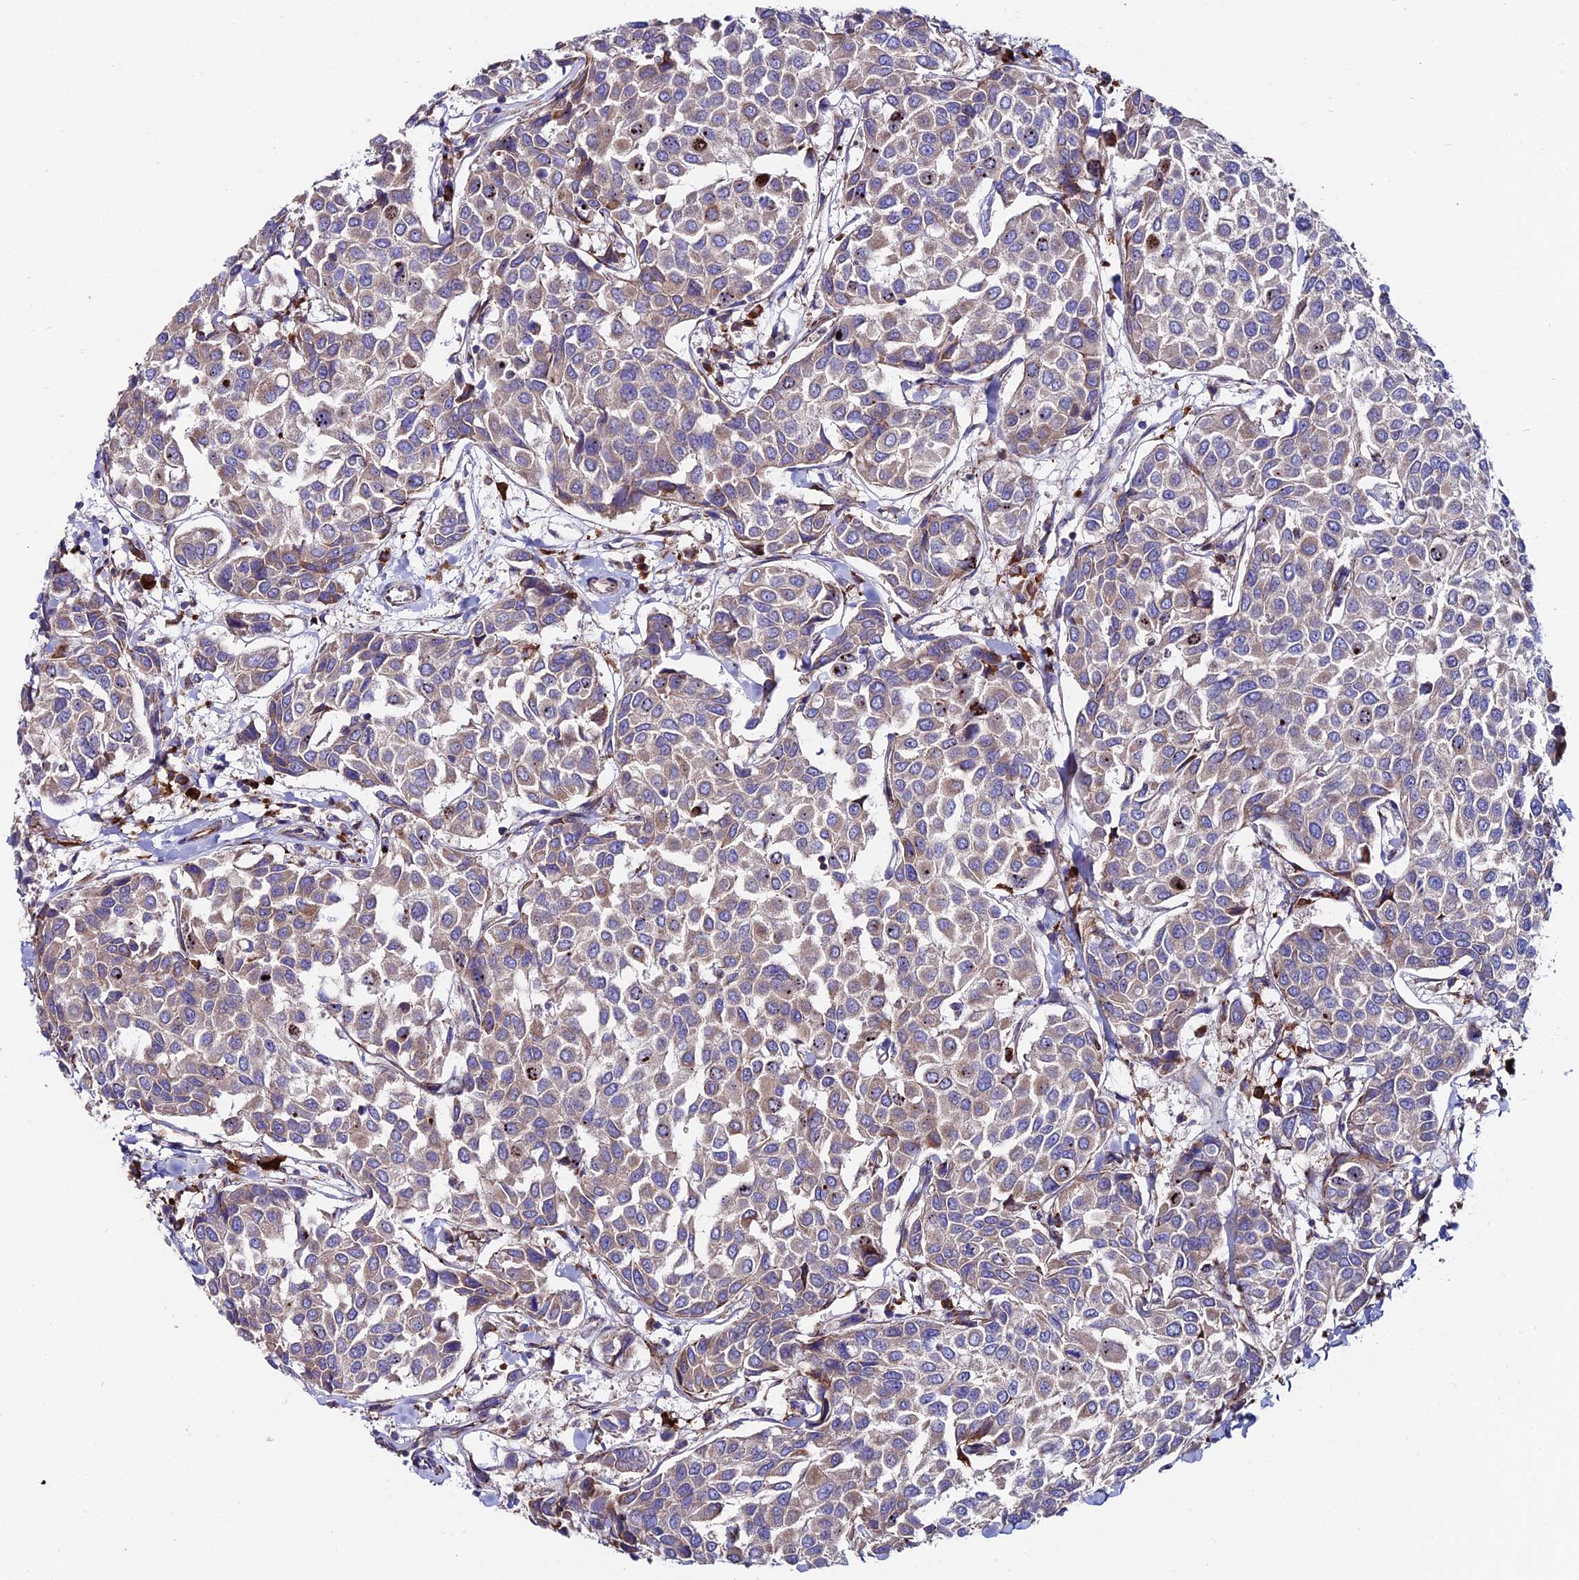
{"staining": {"intensity": "weak", "quantity": "25%-75%", "location": "cytoplasmic/membranous"}, "tissue": "breast cancer", "cell_type": "Tumor cells", "image_type": "cancer", "snomed": [{"axis": "morphology", "description": "Duct carcinoma"}, {"axis": "topography", "description": "Breast"}], "caption": "Immunohistochemical staining of breast invasive ductal carcinoma demonstrates low levels of weak cytoplasmic/membranous positivity in approximately 25%-75% of tumor cells.", "gene": "EIF3K", "patient": {"sex": "female", "age": 55}}